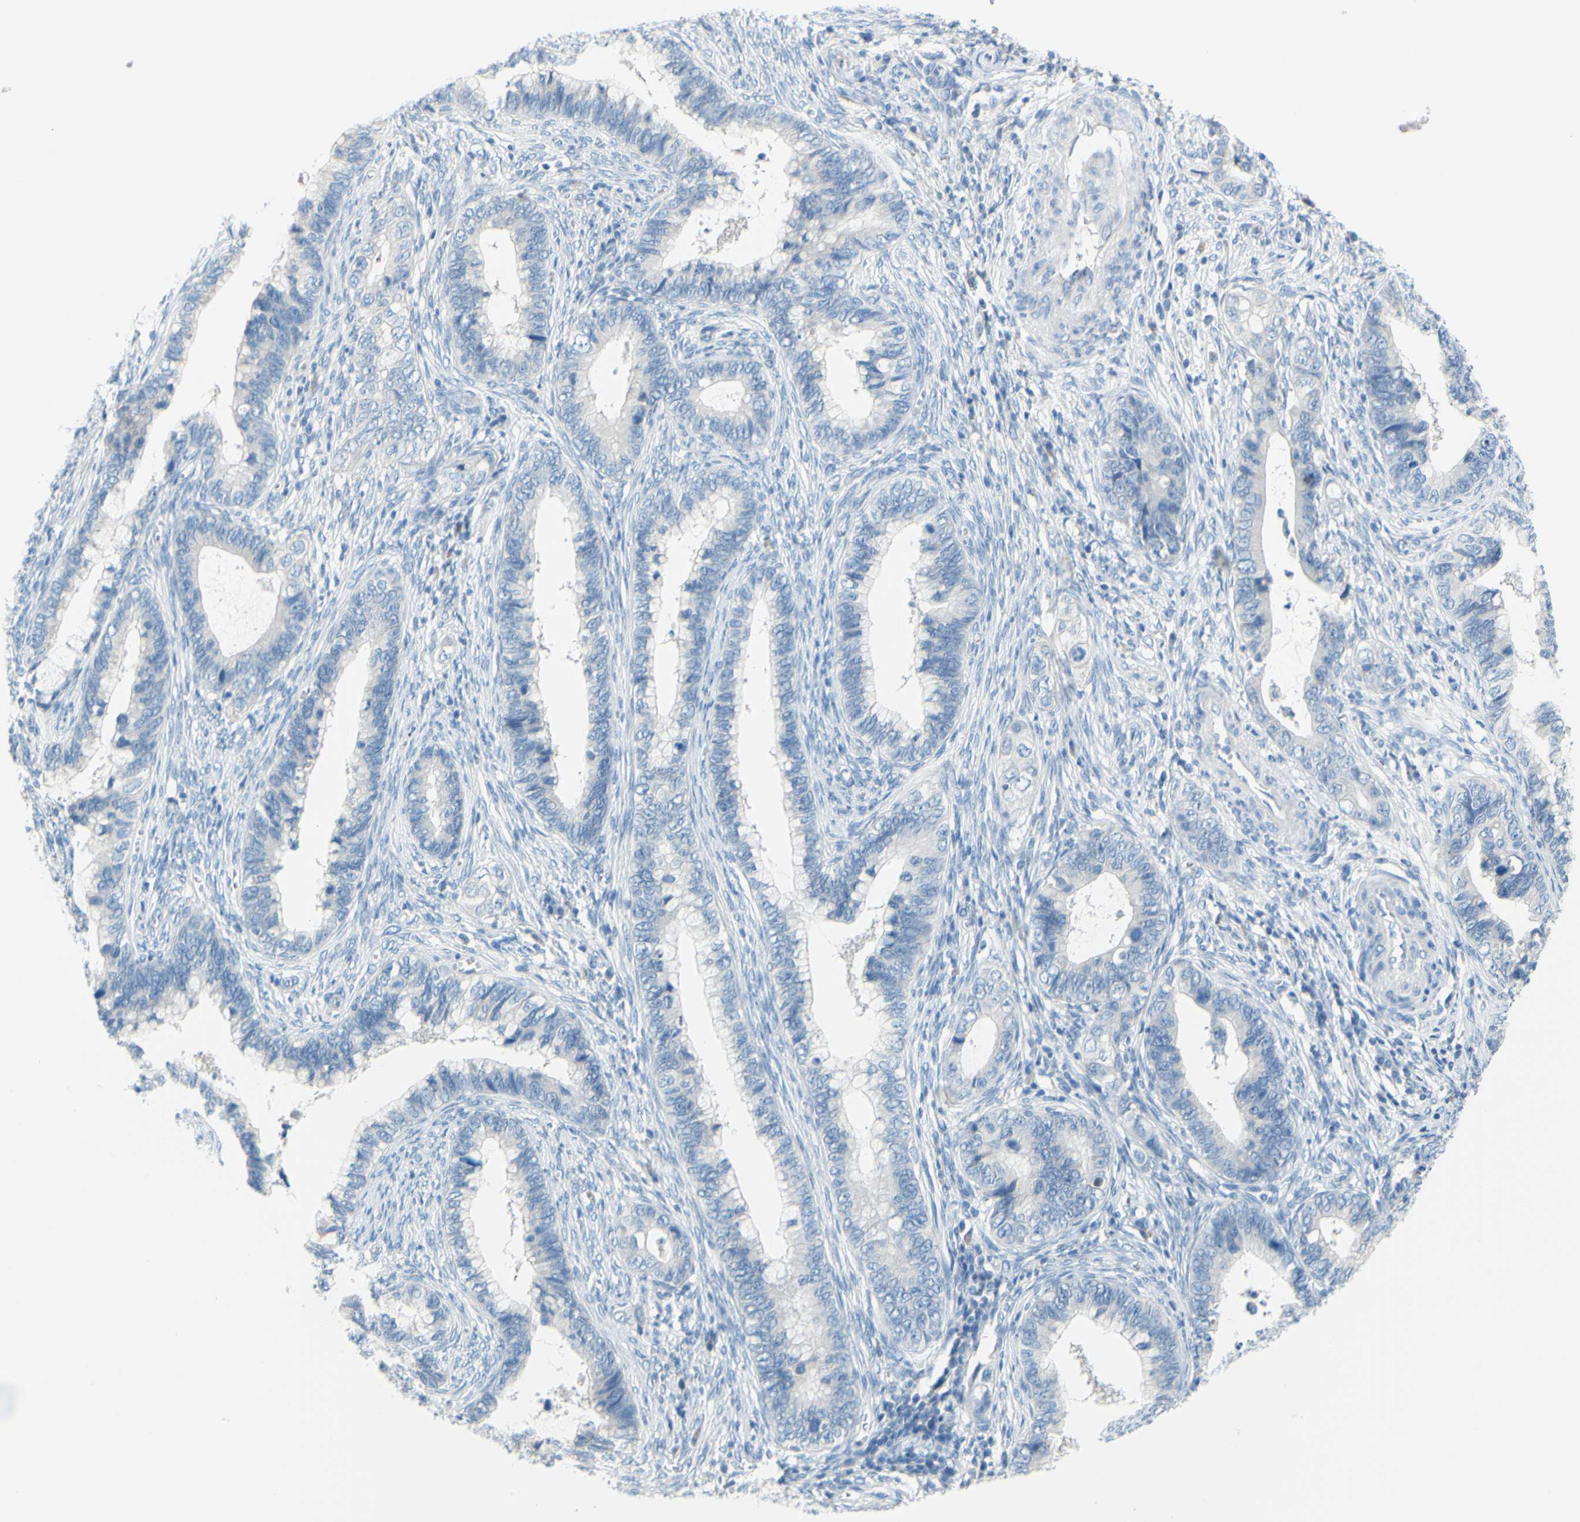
{"staining": {"intensity": "negative", "quantity": "none", "location": "none"}, "tissue": "cervical cancer", "cell_type": "Tumor cells", "image_type": "cancer", "snomed": [{"axis": "morphology", "description": "Adenocarcinoma, NOS"}, {"axis": "topography", "description": "Cervix"}], "caption": "The photomicrograph reveals no staining of tumor cells in cervical cancer (adenocarcinoma).", "gene": "SLC1A2", "patient": {"sex": "female", "age": 44}}